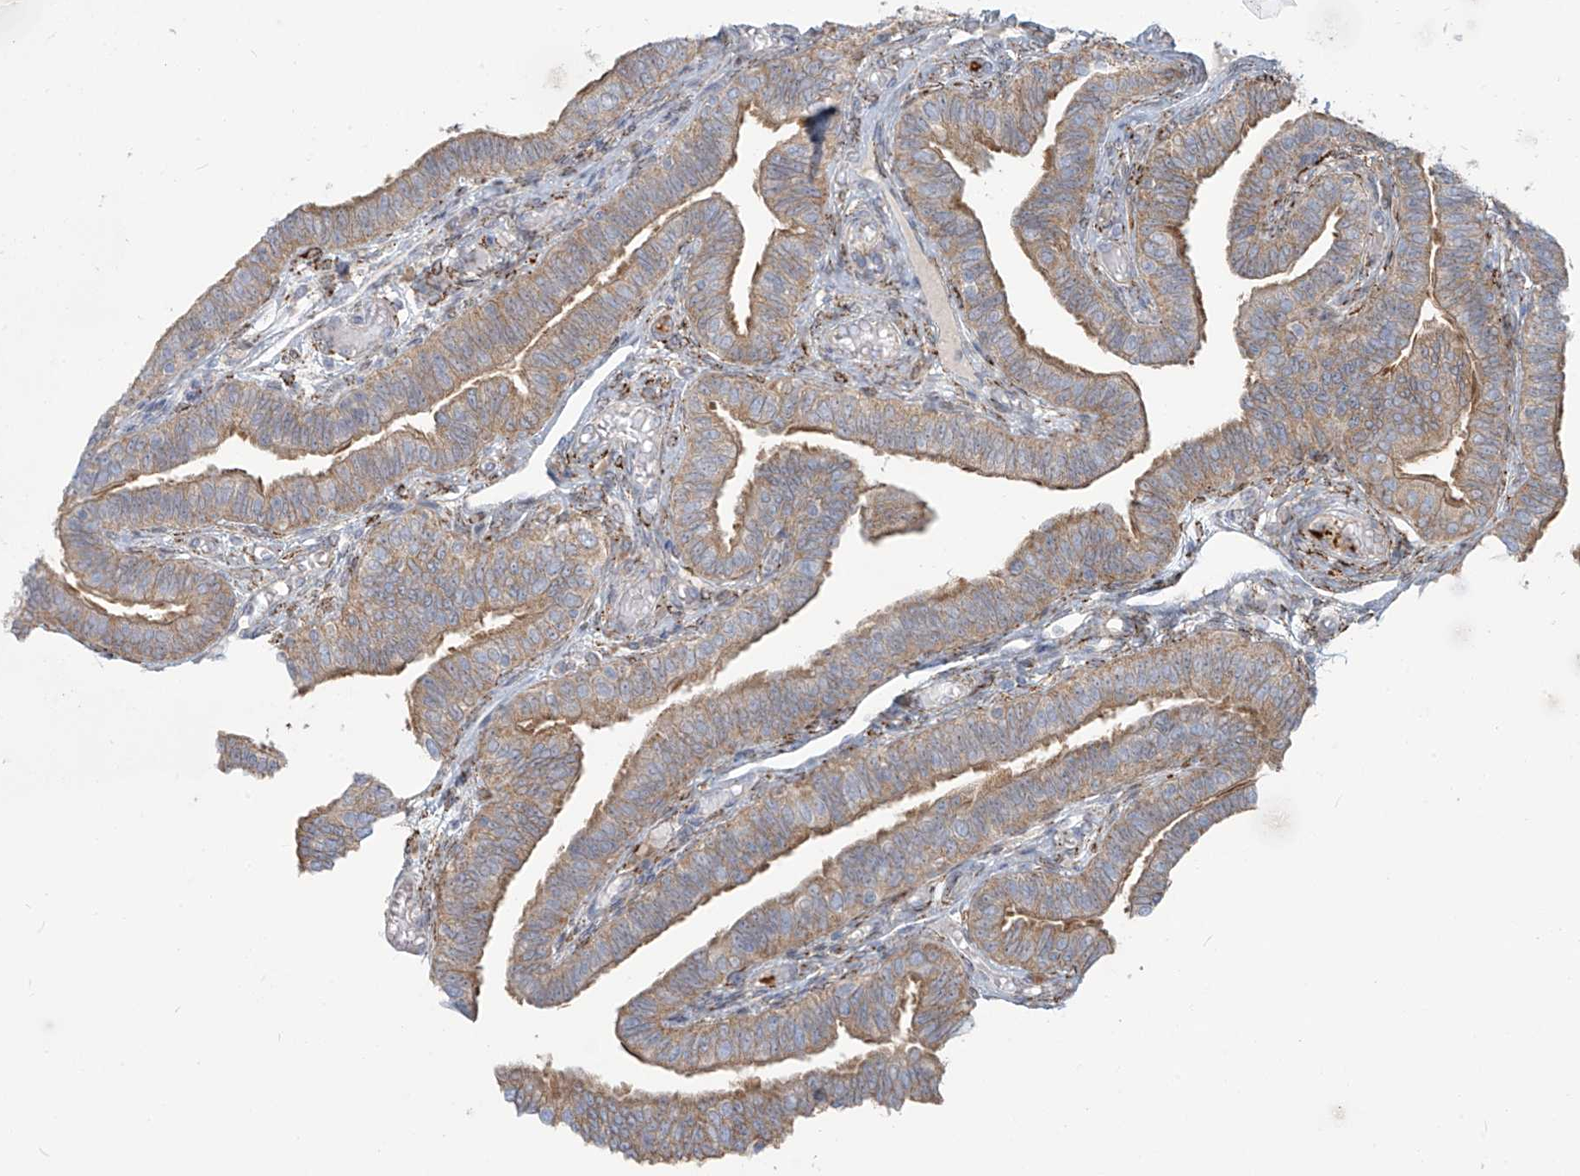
{"staining": {"intensity": "moderate", "quantity": ">75%", "location": "cytoplasmic/membranous"}, "tissue": "fallopian tube", "cell_type": "Glandular cells", "image_type": "normal", "snomed": [{"axis": "morphology", "description": "Normal tissue, NOS"}, {"axis": "topography", "description": "Fallopian tube"}], "caption": "Protein staining by immunohistochemistry (IHC) exhibits moderate cytoplasmic/membranous staining in approximately >75% of glandular cells in unremarkable fallopian tube. (DAB IHC with brightfield microscopy, high magnification).", "gene": "LZTS3", "patient": {"sex": "female", "age": 39}}